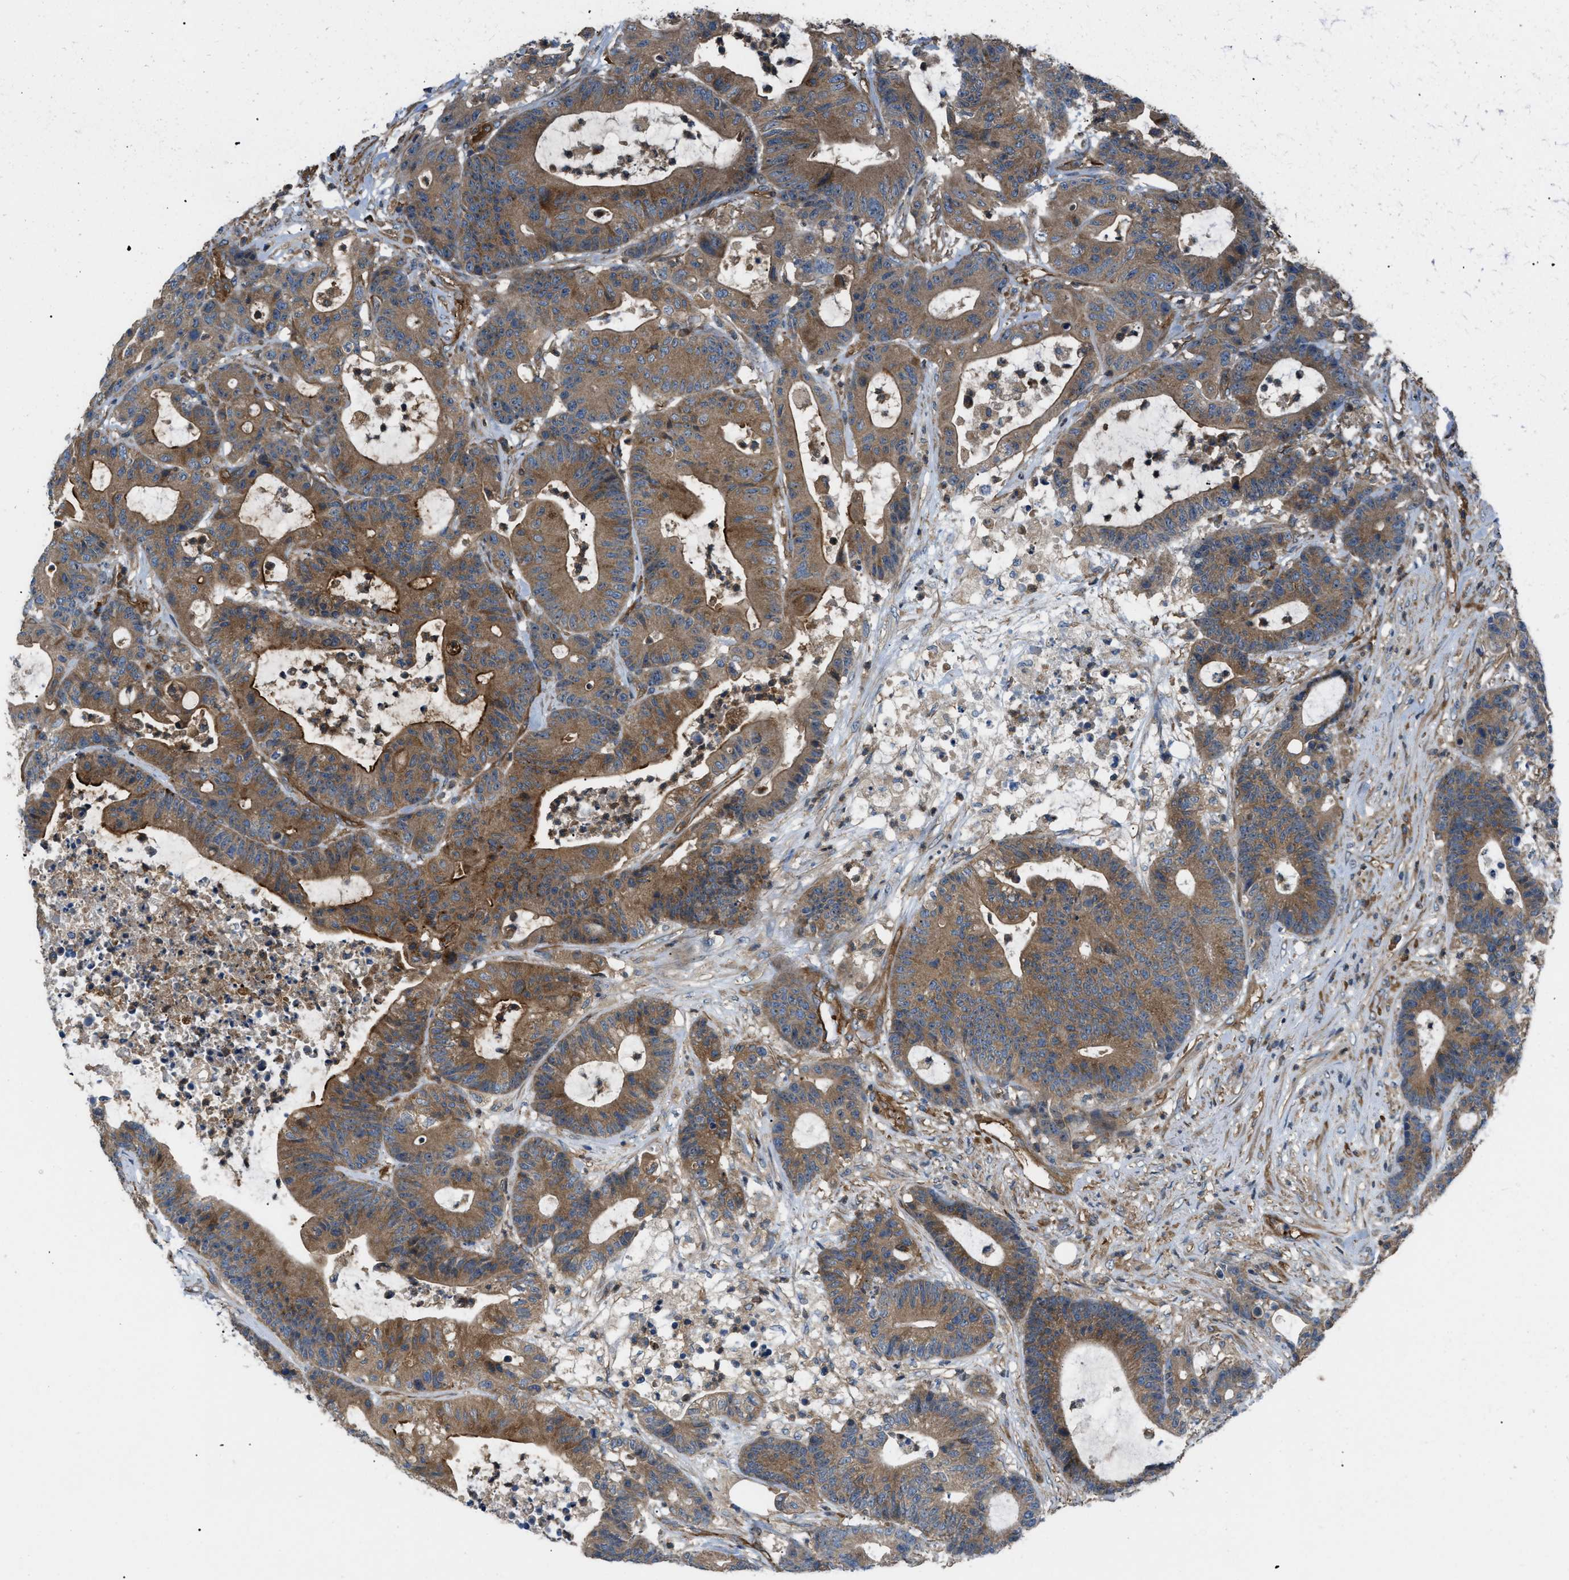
{"staining": {"intensity": "moderate", "quantity": ">75%", "location": "cytoplasmic/membranous"}, "tissue": "colorectal cancer", "cell_type": "Tumor cells", "image_type": "cancer", "snomed": [{"axis": "morphology", "description": "Adenocarcinoma, NOS"}, {"axis": "topography", "description": "Colon"}], "caption": "A medium amount of moderate cytoplasmic/membranous expression is present in about >75% of tumor cells in colorectal cancer (adenocarcinoma) tissue.", "gene": "ATP2A3", "patient": {"sex": "female", "age": 84}}